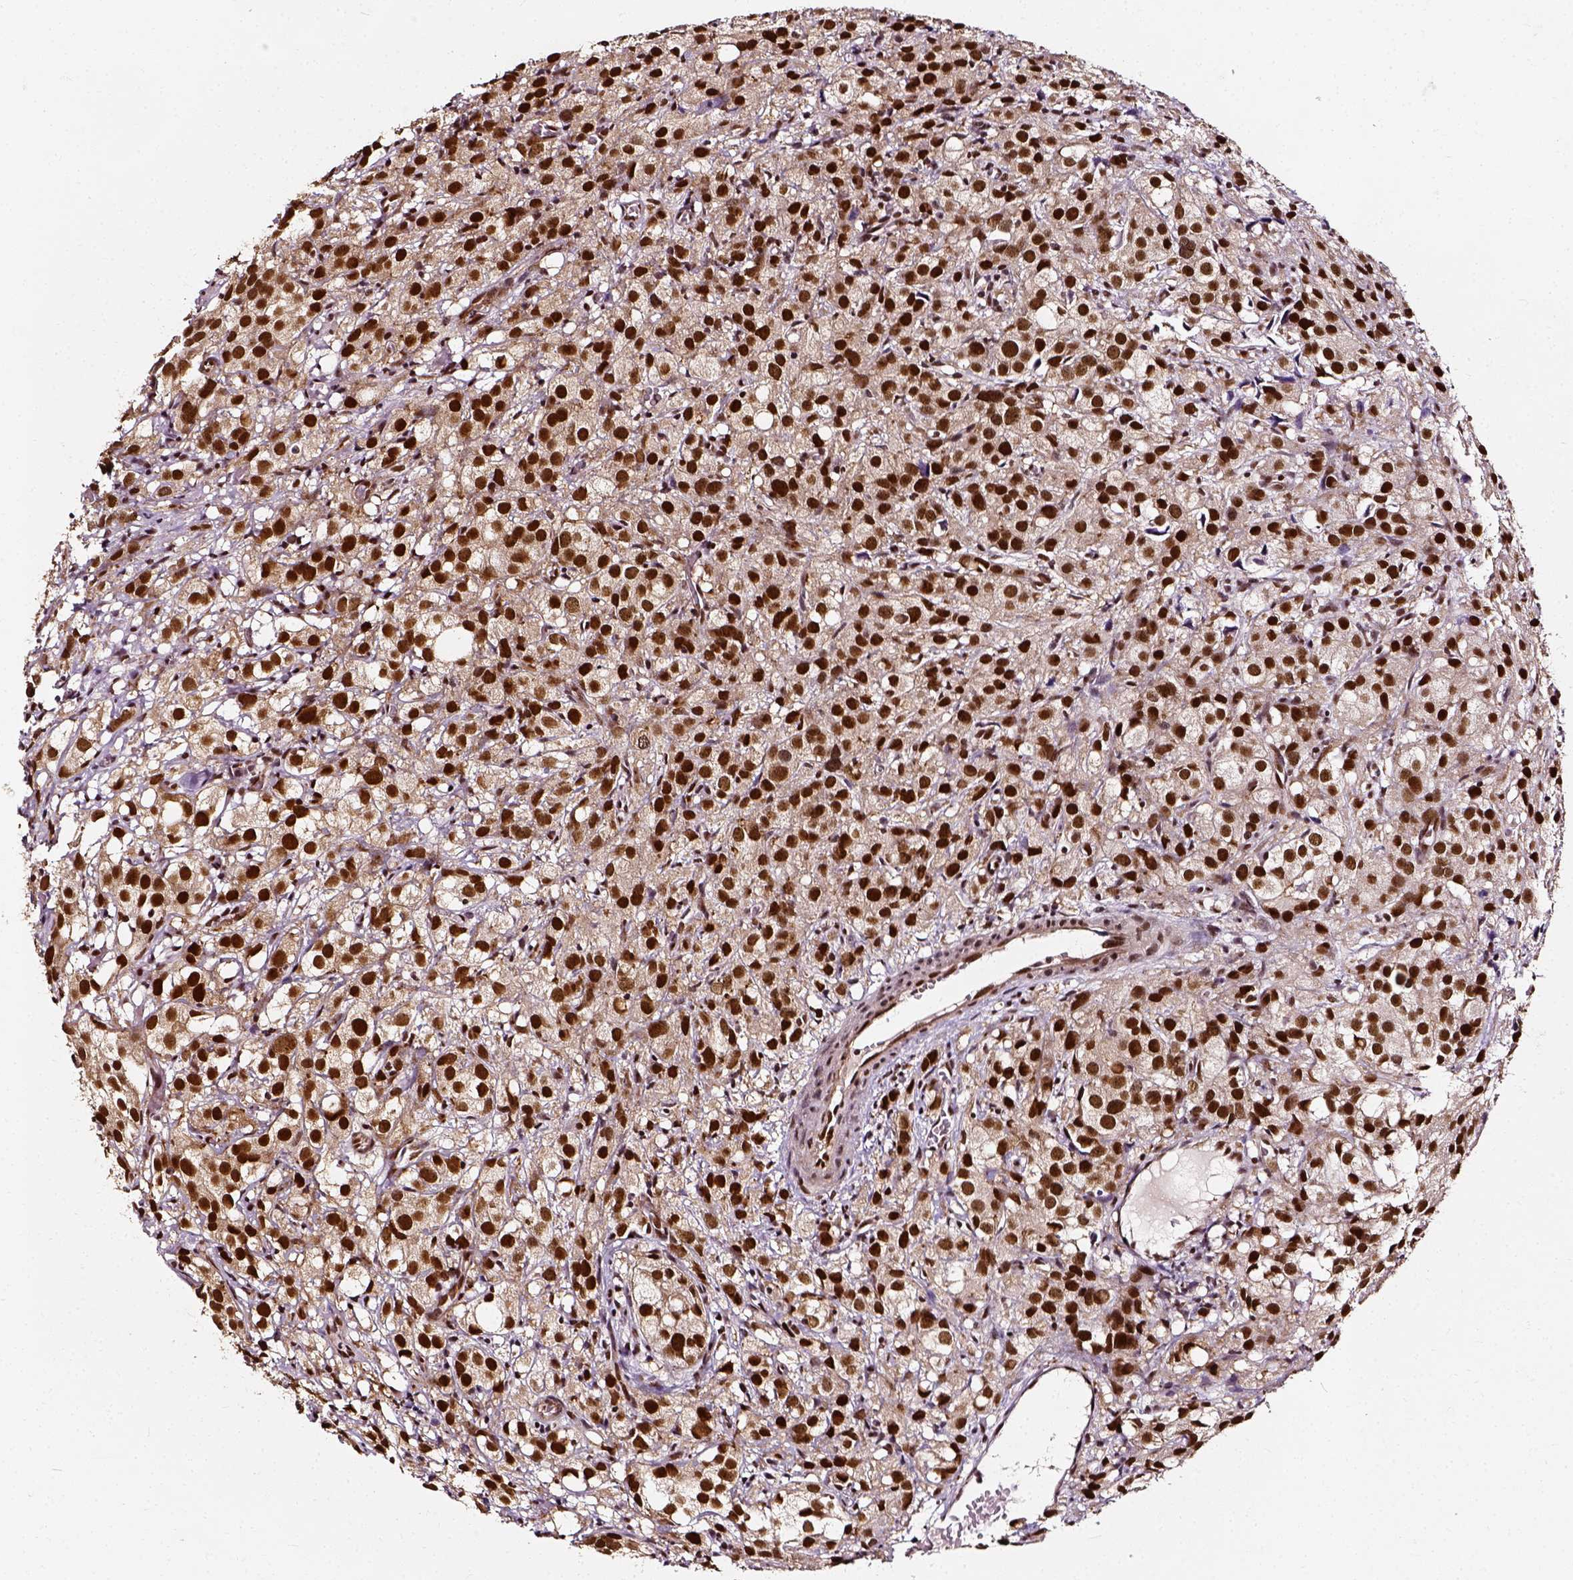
{"staining": {"intensity": "strong", "quantity": ">75%", "location": "nuclear"}, "tissue": "prostate cancer", "cell_type": "Tumor cells", "image_type": "cancer", "snomed": [{"axis": "morphology", "description": "Adenocarcinoma, High grade"}, {"axis": "topography", "description": "Prostate"}], "caption": "A brown stain labels strong nuclear positivity of a protein in human prostate cancer tumor cells.", "gene": "NACC1", "patient": {"sex": "male", "age": 86}}